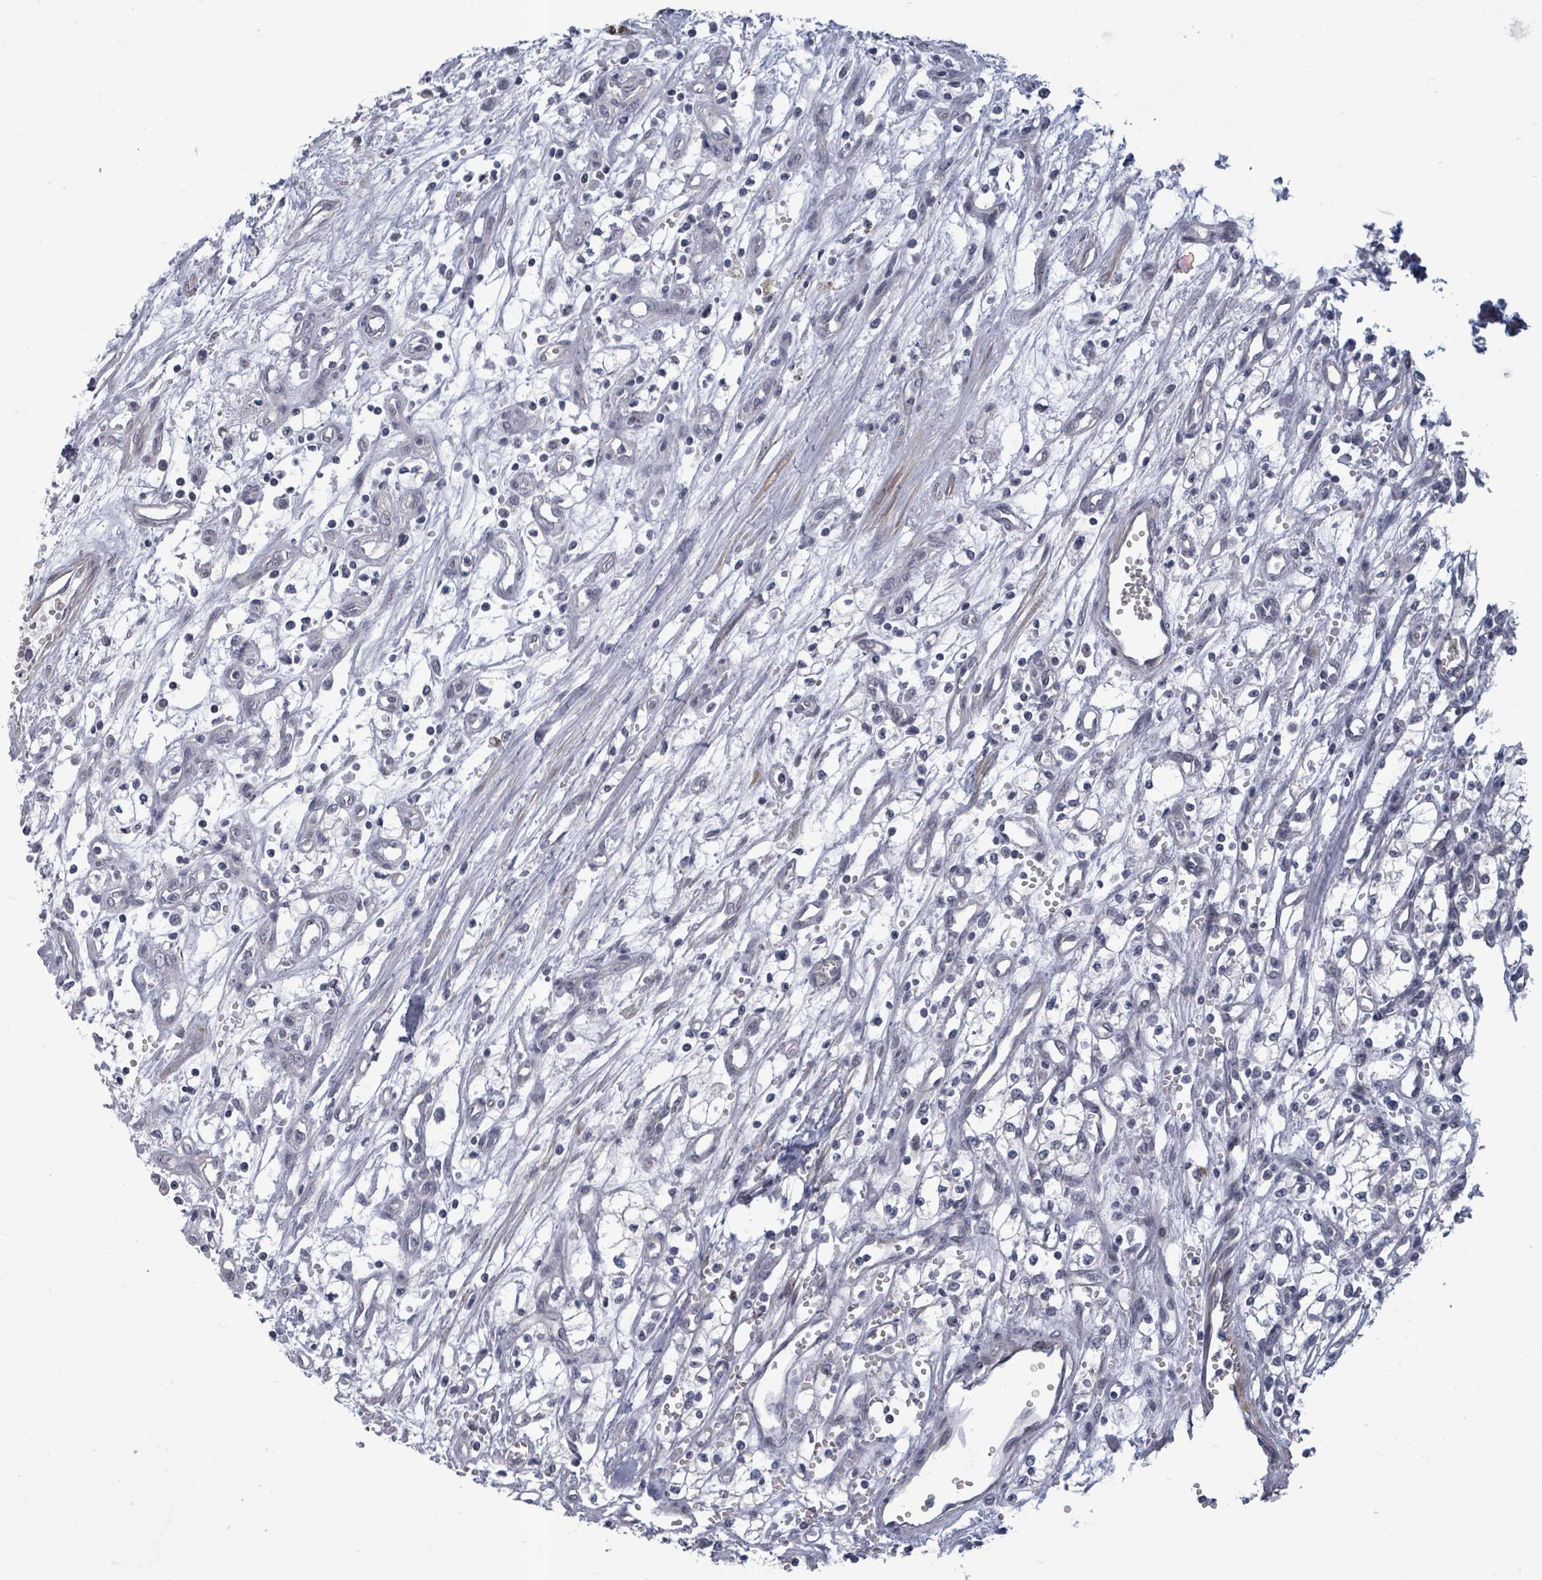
{"staining": {"intensity": "negative", "quantity": "none", "location": "none"}, "tissue": "renal cancer", "cell_type": "Tumor cells", "image_type": "cancer", "snomed": [{"axis": "morphology", "description": "Adenocarcinoma, NOS"}, {"axis": "topography", "description": "Kidney"}], "caption": "Immunohistochemical staining of renal adenocarcinoma reveals no significant positivity in tumor cells. (Stains: DAB (3,3'-diaminobenzidine) IHC with hematoxylin counter stain, Microscopy: brightfield microscopy at high magnification).", "gene": "PTPN20", "patient": {"sex": "male", "age": 59}}